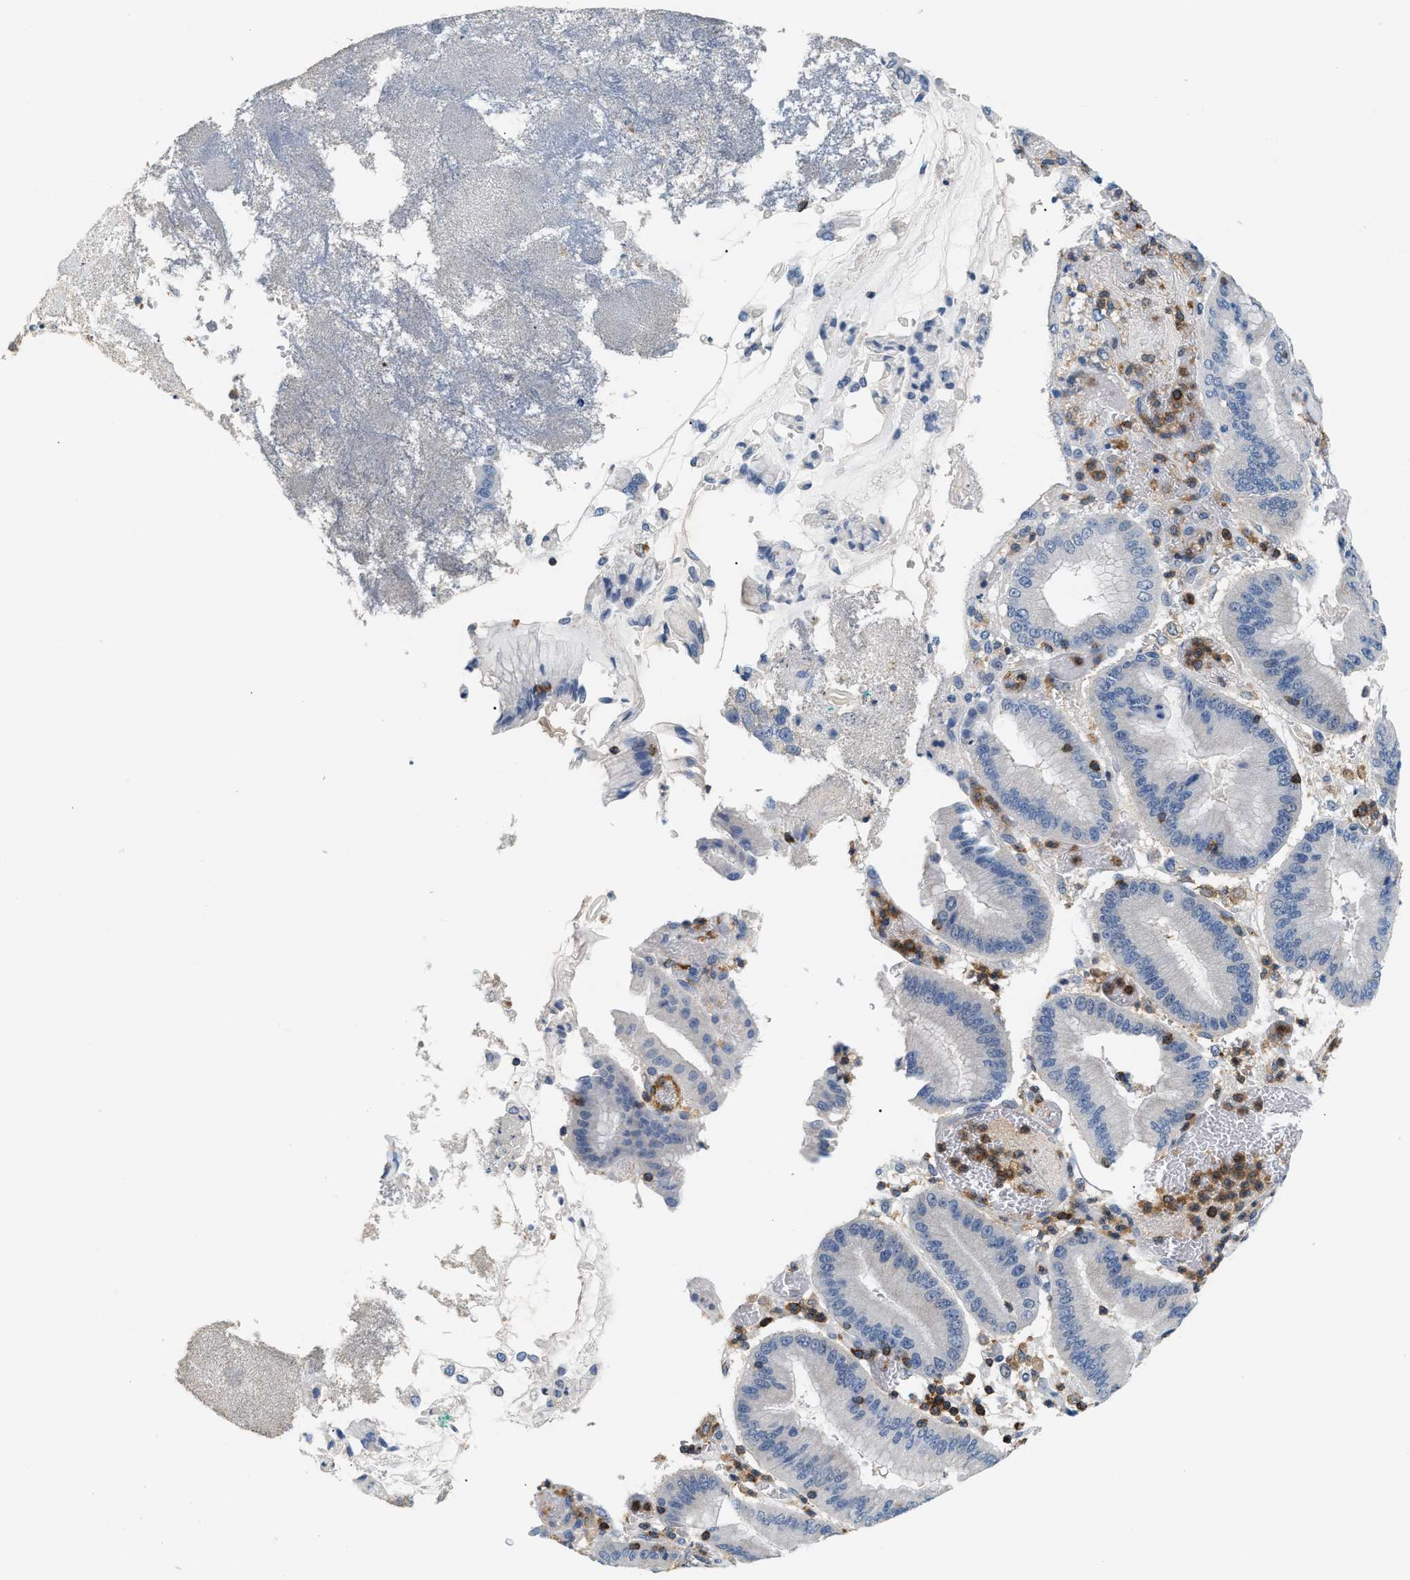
{"staining": {"intensity": "negative", "quantity": "none", "location": "none"}, "tissue": "stomach cancer", "cell_type": "Tumor cells", "image_type": "cancer", "snomed": [{"axis": "morphology", "description": "Normal tissue, NOS"}, {"axis": "morphology", "description": "Adenocarcinoma, NOS"}, {"axis": "topography", "description": "Stomach"}], "caption": "A histopathology image of human stomach adenocarcinoma is negative for staining in tumor cells.", "gene": "INPP5D", "patient": {"sex": "male", "age": 48}}